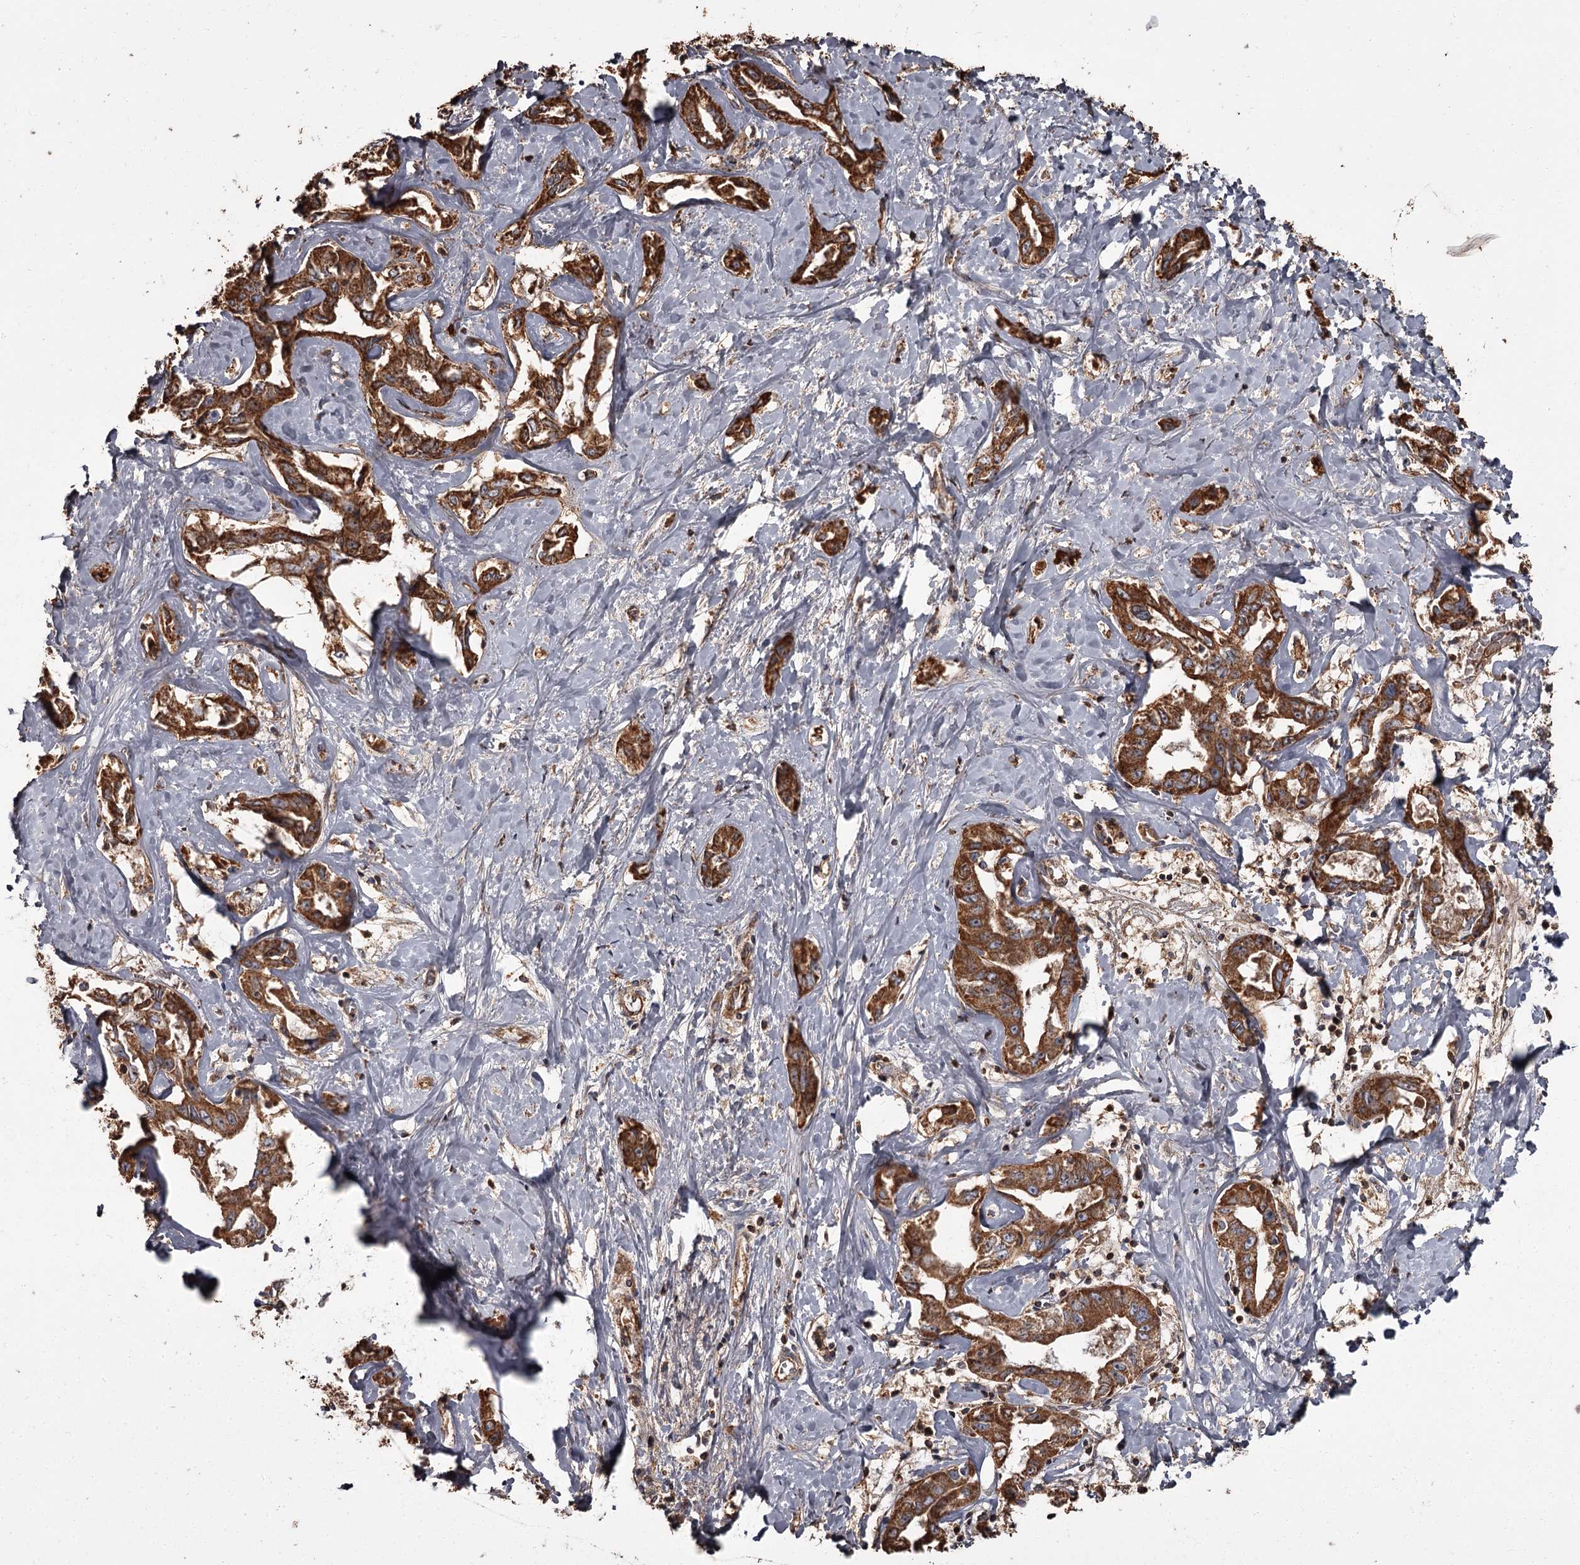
{"staining": {"intensity": "strong", "quantity": ">75%", "location": "cytoplasmic/membranous"}, "tissue": "liver cancer", "cell_type": "Tumor cells", "image_type": "cancer", "snomed": [{"axis": "morphology", "description": "Cholangiocarcinoma"}, {"axis": "topography", "description": "Liver"}], "caption": "A high amount of strong cytoplasmic/membranous expression is appreciated in approximately >75% of tumor cells in liver cancer (cholangiocarcinoma) tissue. The protein is stained brown, and the nuclei are stained in blue (DAB (3,3'-diaminobenzidine) IHC with brightfield microscopy, high magnification).", "gene": "THAP9", "patient": {"sex": "male", "age": 59}}